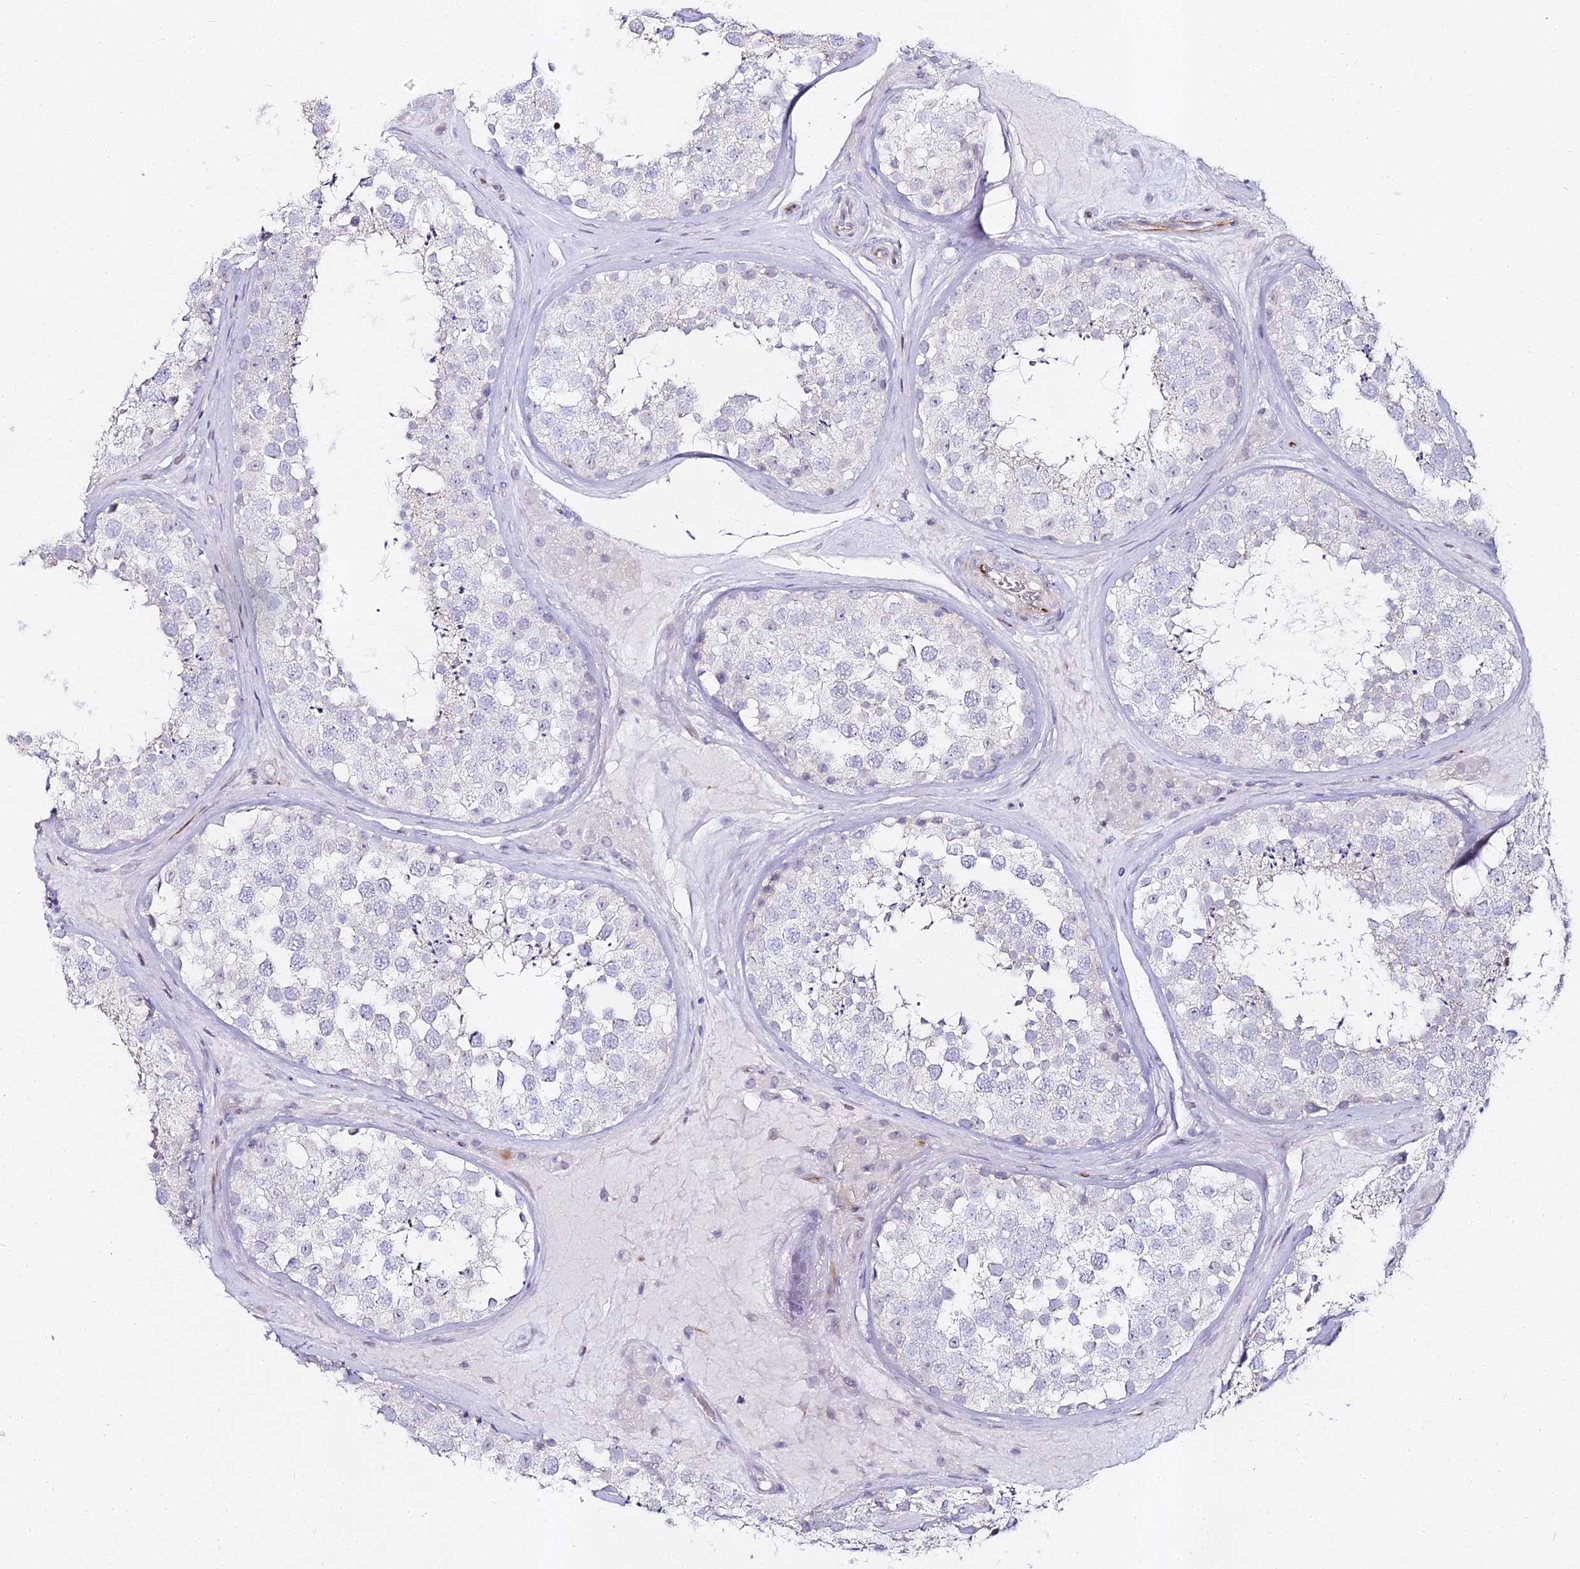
{"staining": {"intensity": "negative", "quantity": "none", "location": "none"}, "tissue": "testis", "cell_type": "Cells in seminiferous ducts", "image_type": "normal", "snomed": [{"axis": "morphology", "description": "Normal tissue, NOS"}, {"axis": "topography", "description": "Testis"}], "caption": "Protein analysis of benign testis exhibits no significant expression in cells in seminiferous ducts. The staining is performed using DAB (3,3'-diaminobenzidine) brown chromogen with nuclei counter-stained in using hematoxylin.", "gene": "ALPG", "patient": {"sex": "male", "age": 46}}